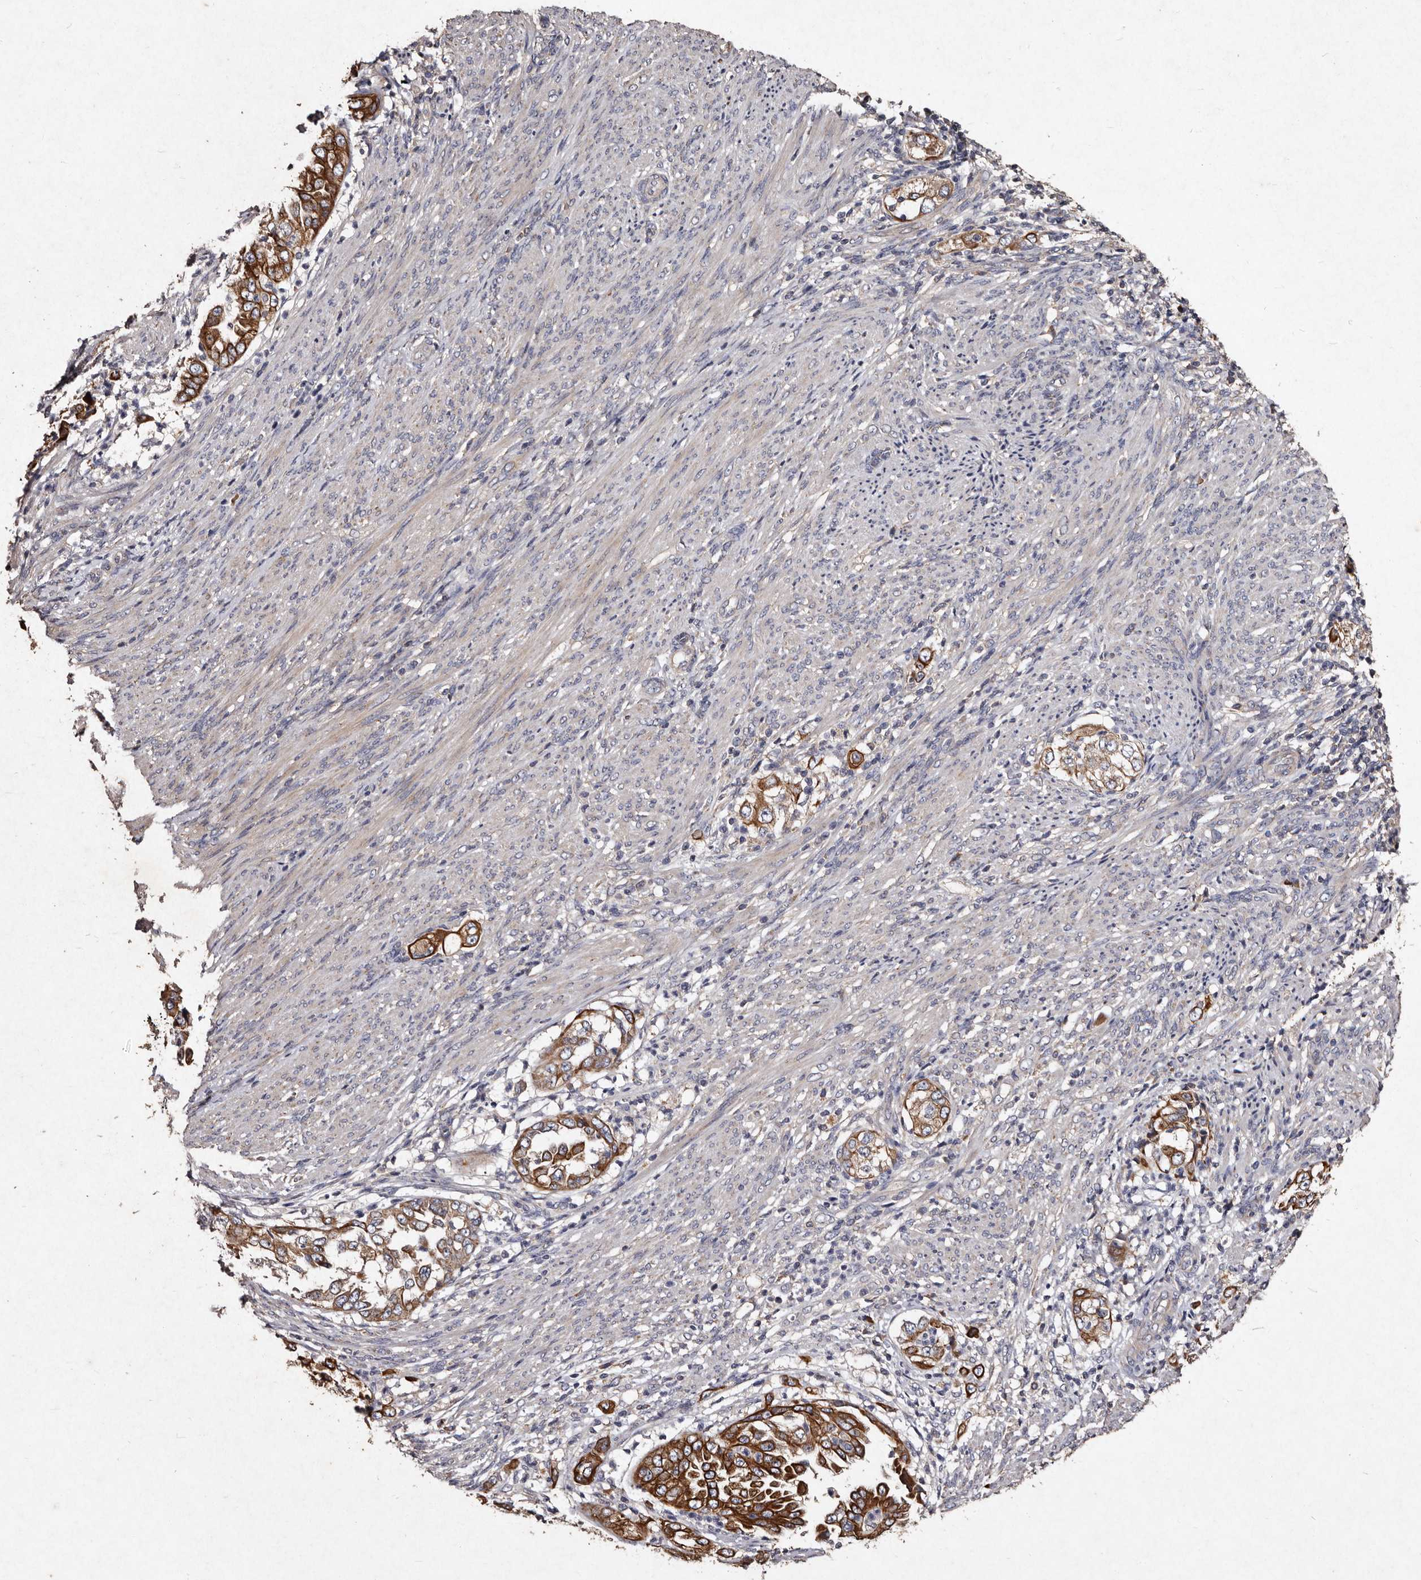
{"staining": {"intensity": "strong", "quantity": ">75%", "location": "cytoplasmic/membranous"}, "tissue": "endometrial cancer", "cell_type": "Tumor cells", "image_type": "cancer", "snomed": [{"axis": "morphology", "description": "Adenocarcinoma, NOS"}, {"axis": "topography", "description": "Endometrium"}], "caption": "Immunohistochemistry (IHC) histopathology image of endometrial cancer (adenocarcinoma) stained for a protein (brown), which exhibits high levels of strong cytoplasmic/membranous expression in about >75% of tumor cells.", "gene": "TFB1M", "patient": {"sex": "female", "age": 85}}